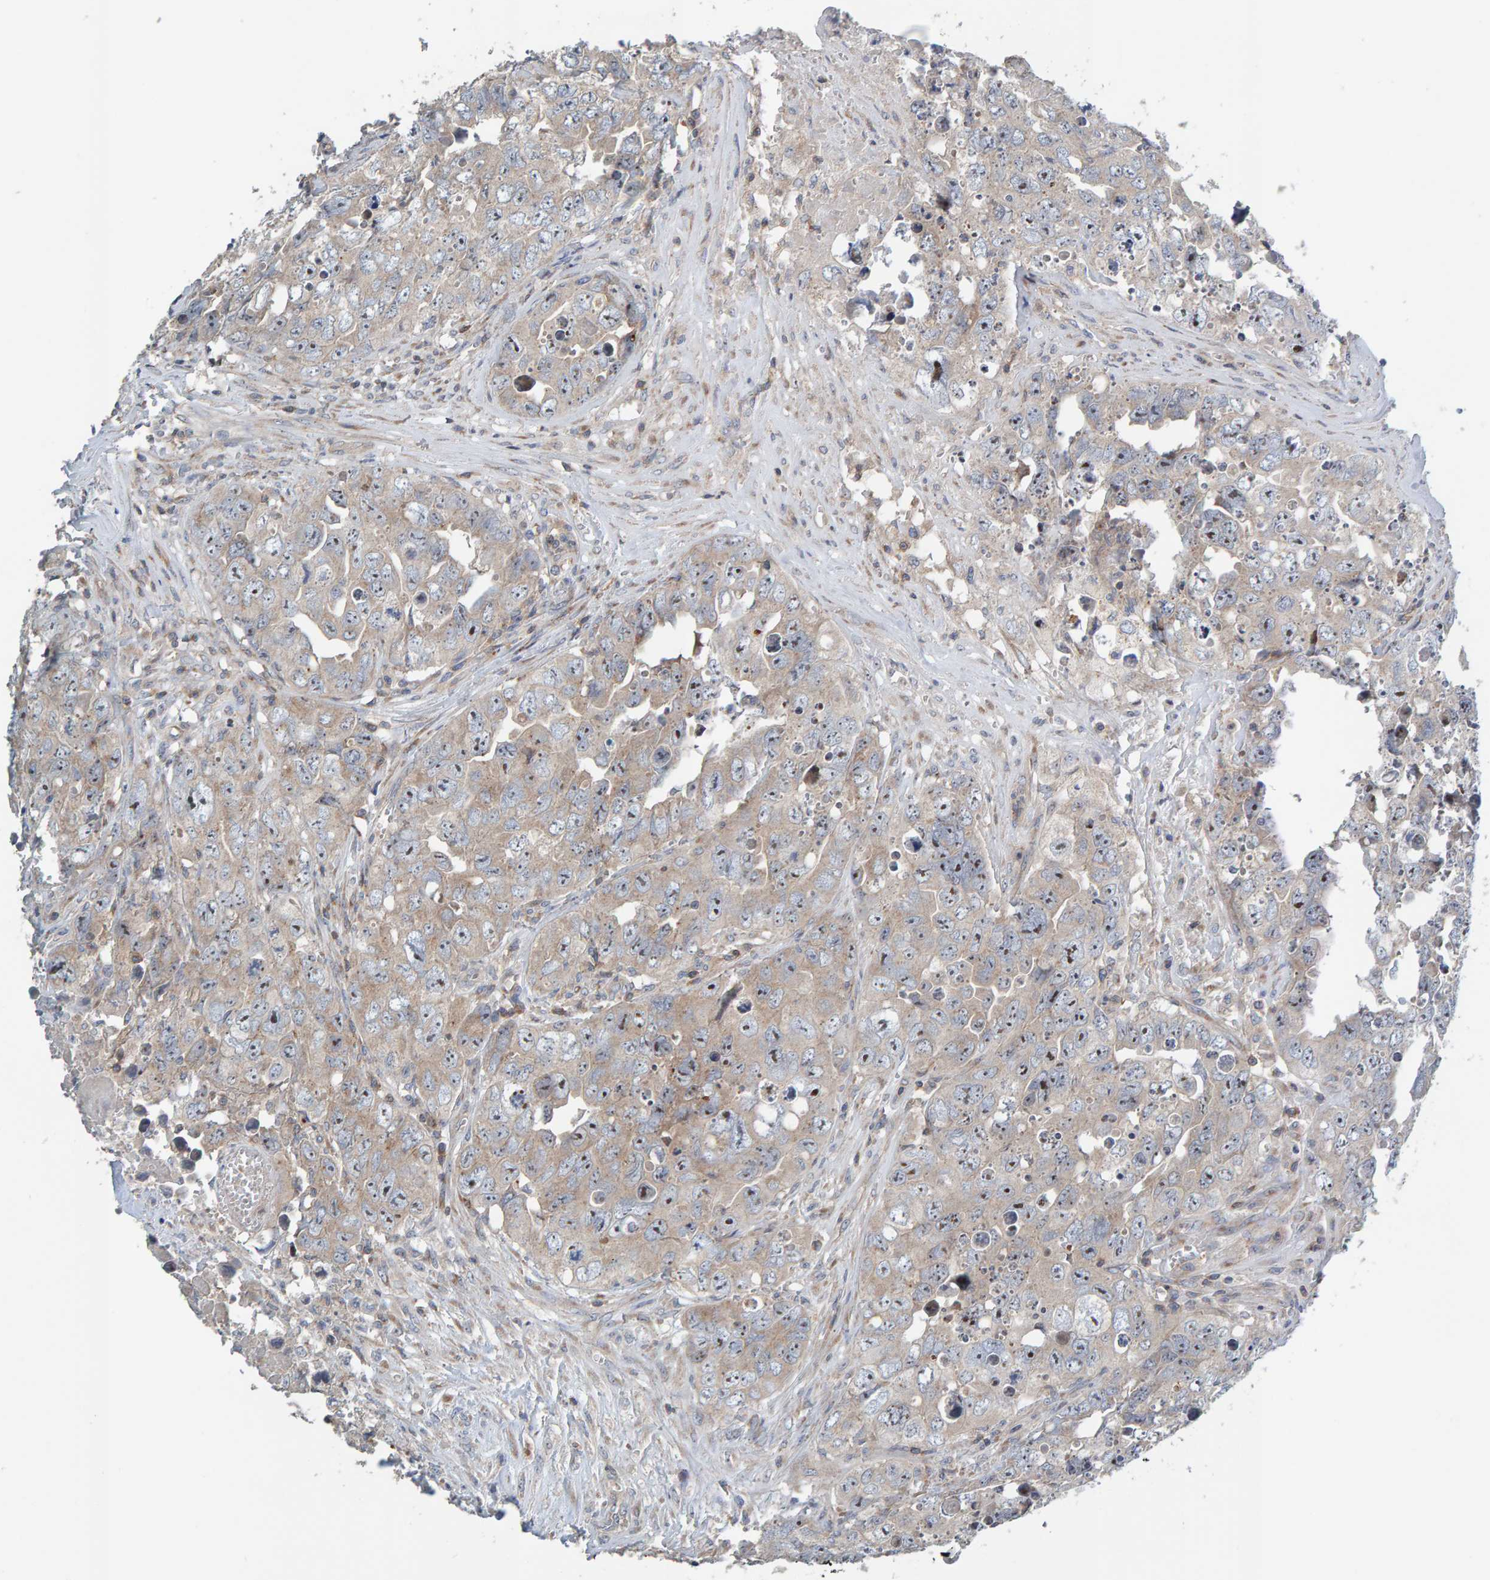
{"staining": {"intensity": "weak", "quantity": "25%-75%", "location": "cytoplasmic/membranous,nuclear"}, "tissue": "testis cancer", "cell_type": "Tumor cells", "image_type": "cancer", "snomed": [{"axis": "morphology", "description": "Seminoma, NOS"}, {"axis": "morphology", "description": "Carcinoma, Embryonal, NOS"}, {"axis": "topography", "description": "Testis"}], "caption": "This image demonstrates testis cancer (seminoma) stained with immunohistochemistry (IHC) to label a protein in brown. The cytoplasmic/membranous and nuclear of tumor cells show weak positivity for the protein. Nuclei are counter-stained blue.", "gene": "CCM2", "patient": {"sex": "male", "age": 43}}